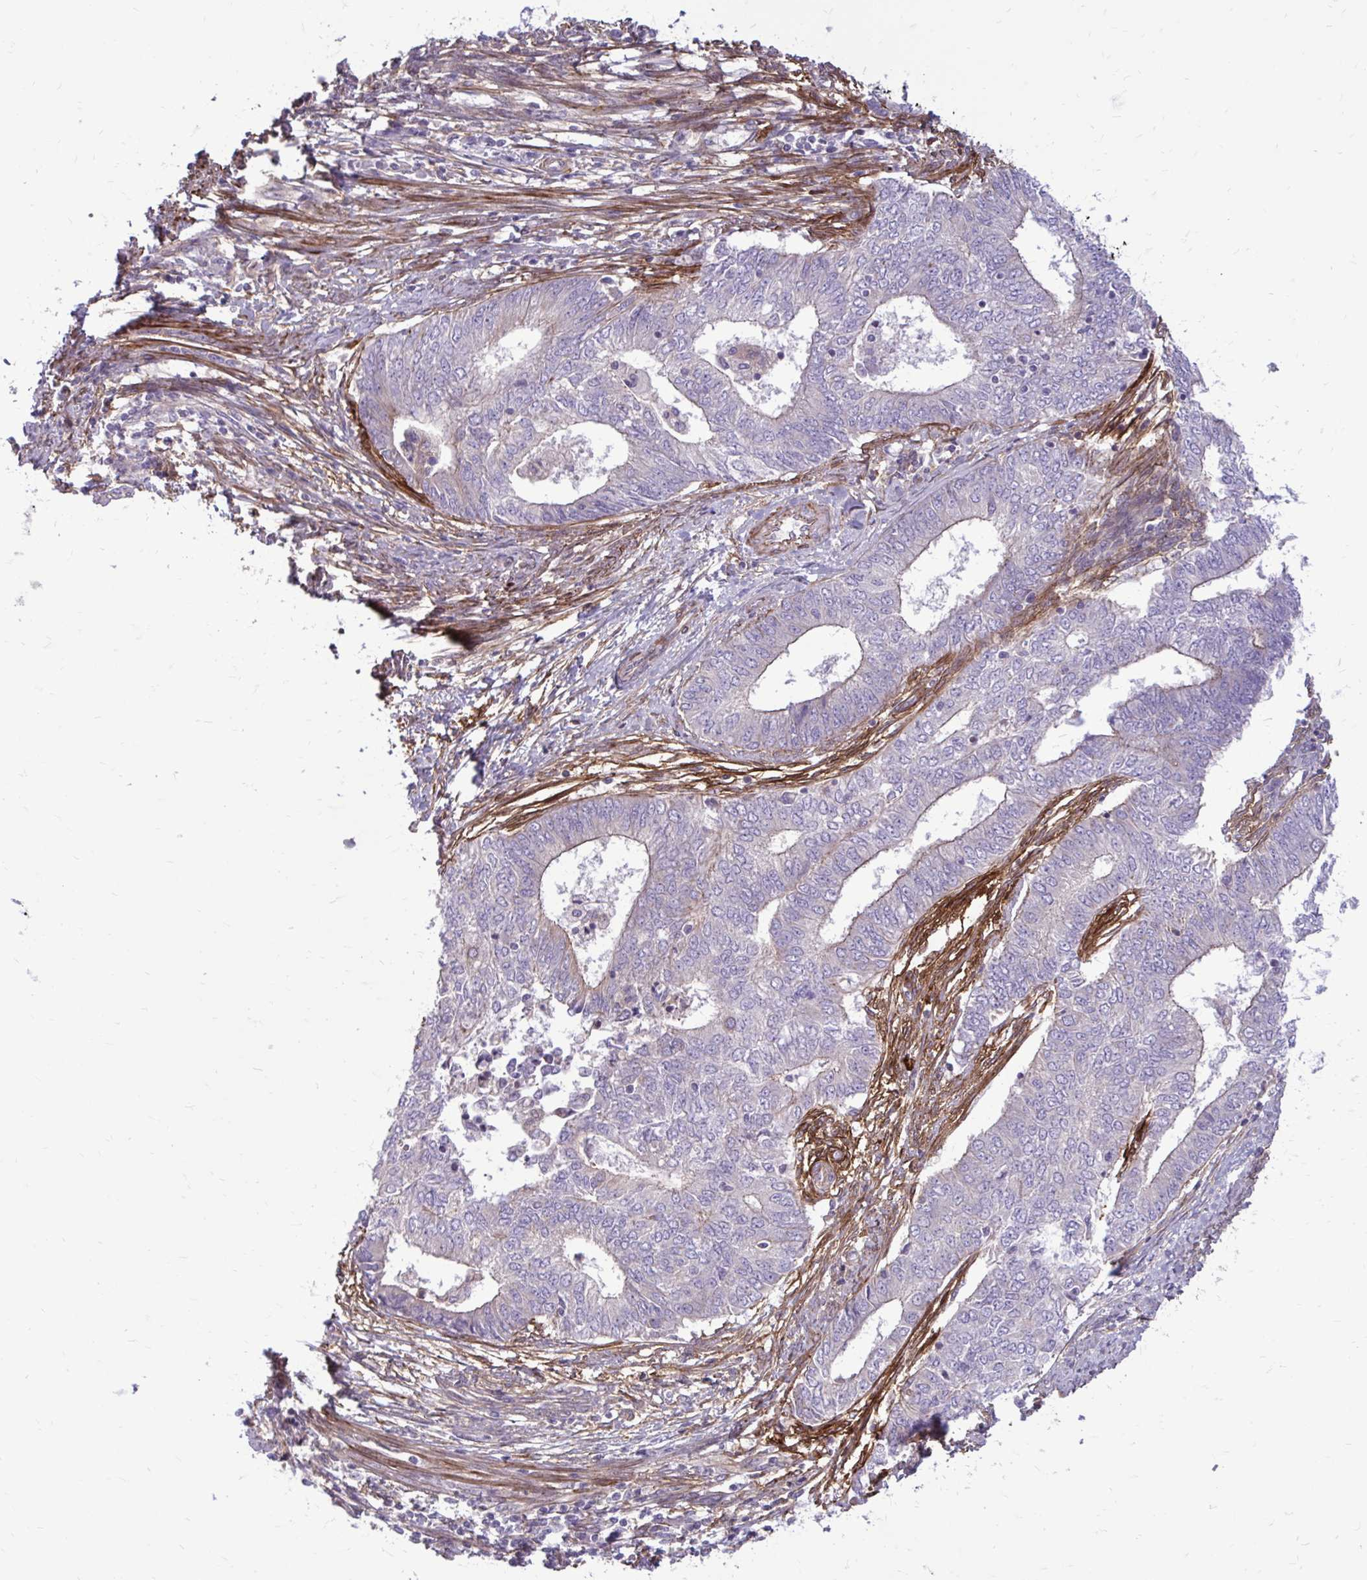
{"staining": {"intensity": "weak", "quantity": "<25%", "location": "cytoplasmic/membranous"}, "tissue": "endometrial cancer", "cell_type": "Tumor cells", "image_type": "cancer", "snomed": [{"axis": "morphology", "description": "Adenocarcinoma, NOS"}, {"axis": "topography", "description": "Endometrium"}], "caption": "This photomicrograph is of adenocarcinoma (endometrial) stained with immunohistochemistry to label a protein in brown with the nuclei are counter-stained blue. There is no positivity in tumor cells.", "gene": "FAP", "patient": {"sex": "female", "age": 62}}